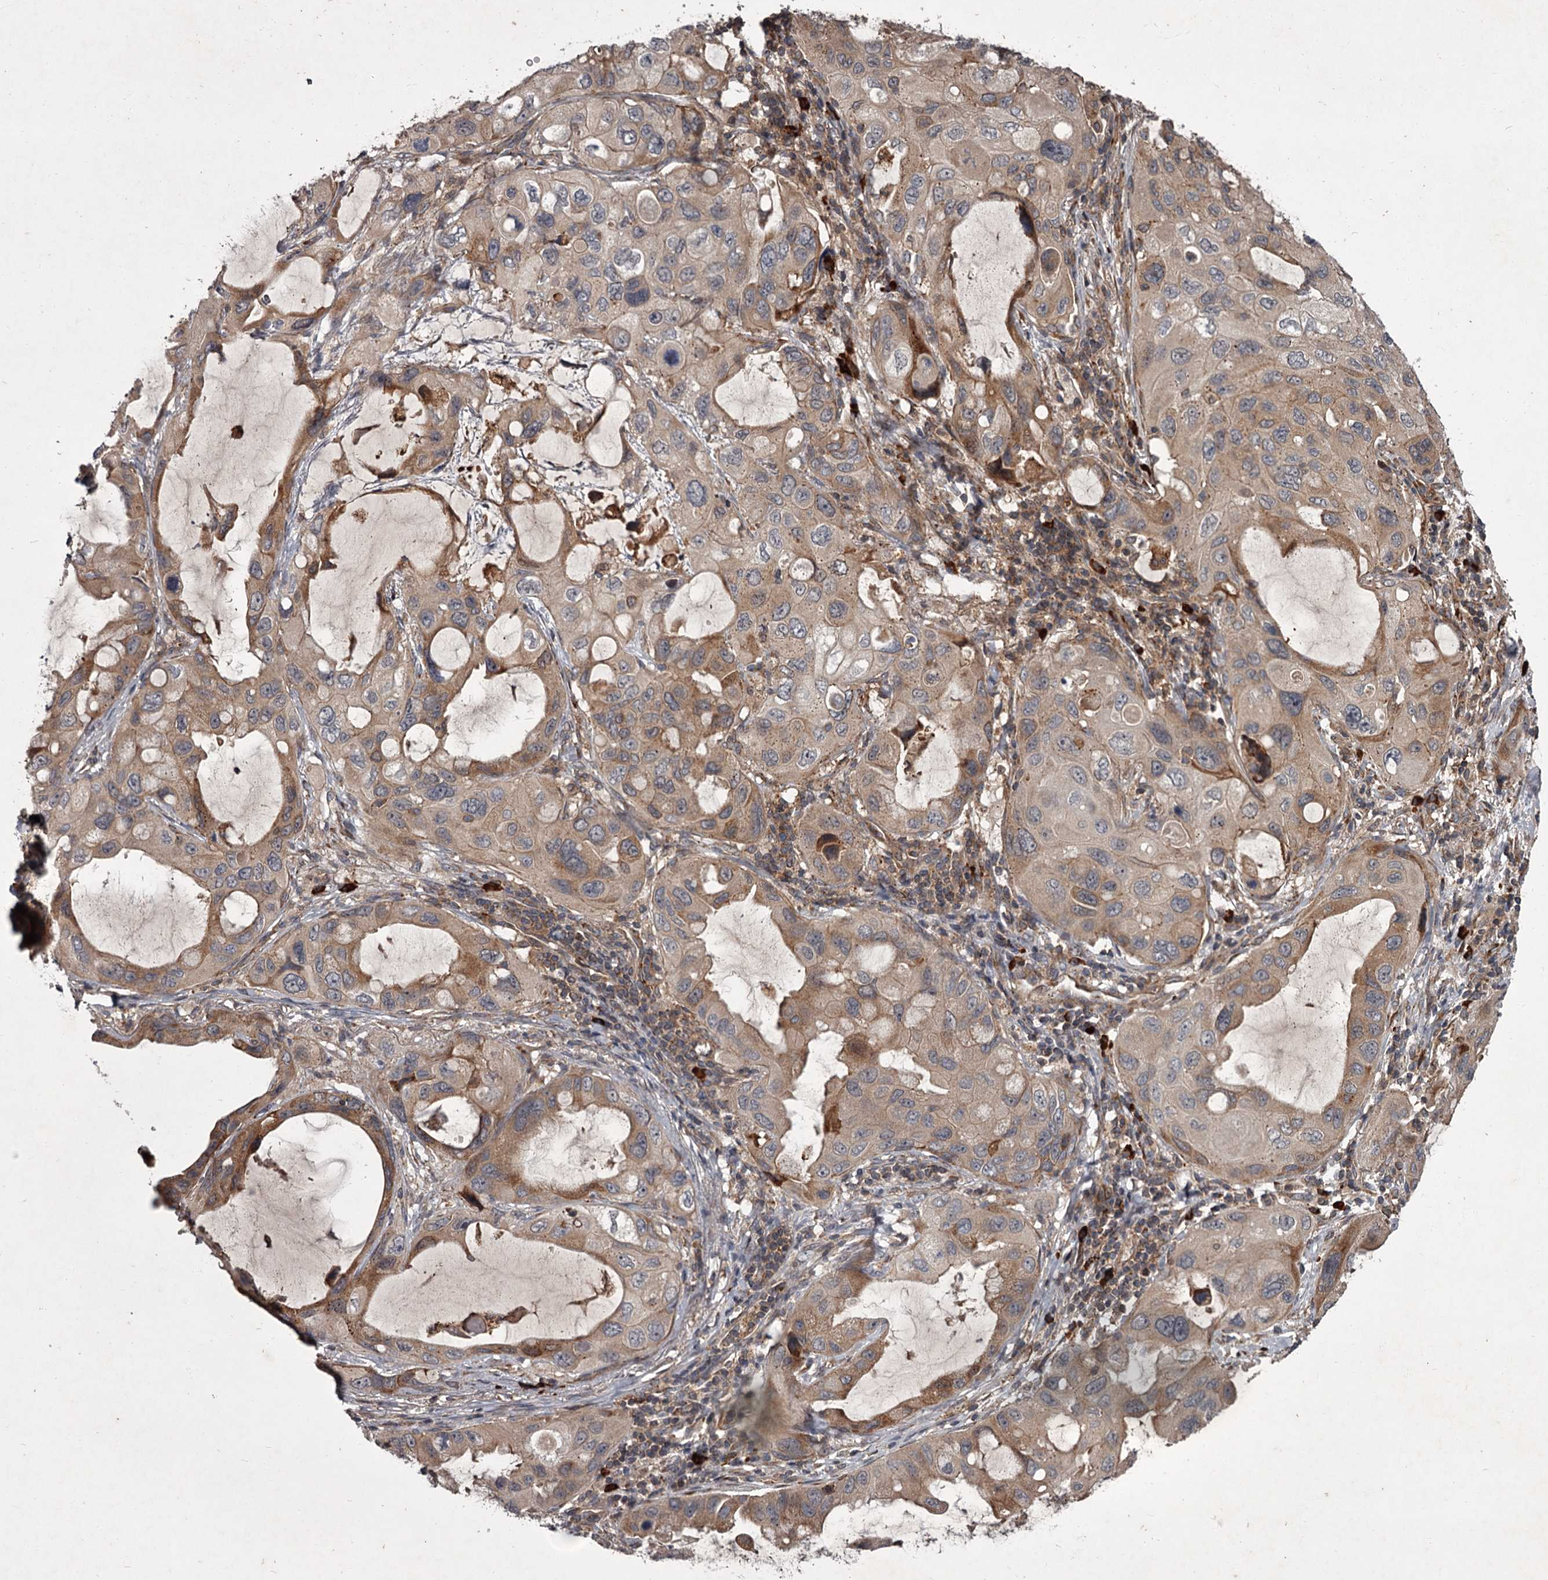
{"staining": {"intensity": "moderate", "quantity": ">75%", "location": "cytoplasmic/membranous"}, "tissue": "lung cancer", "cell_type": "Tumor cells", "image_type": "cancer", "snomed": [{"axis": "morphology", "description": "Squamous cell carcinoma, NOS"}, {"axis": "topography", "description": "Lung"}], "caption": "This is an image of immunohistochemistry staining of lung squamous cell carcinoma, which shows moderate positivity in the cytoplasmic/membranous of tumor cells.", "gene": "UNC93B1", "patient": {"sex": "female", "age": 73}}